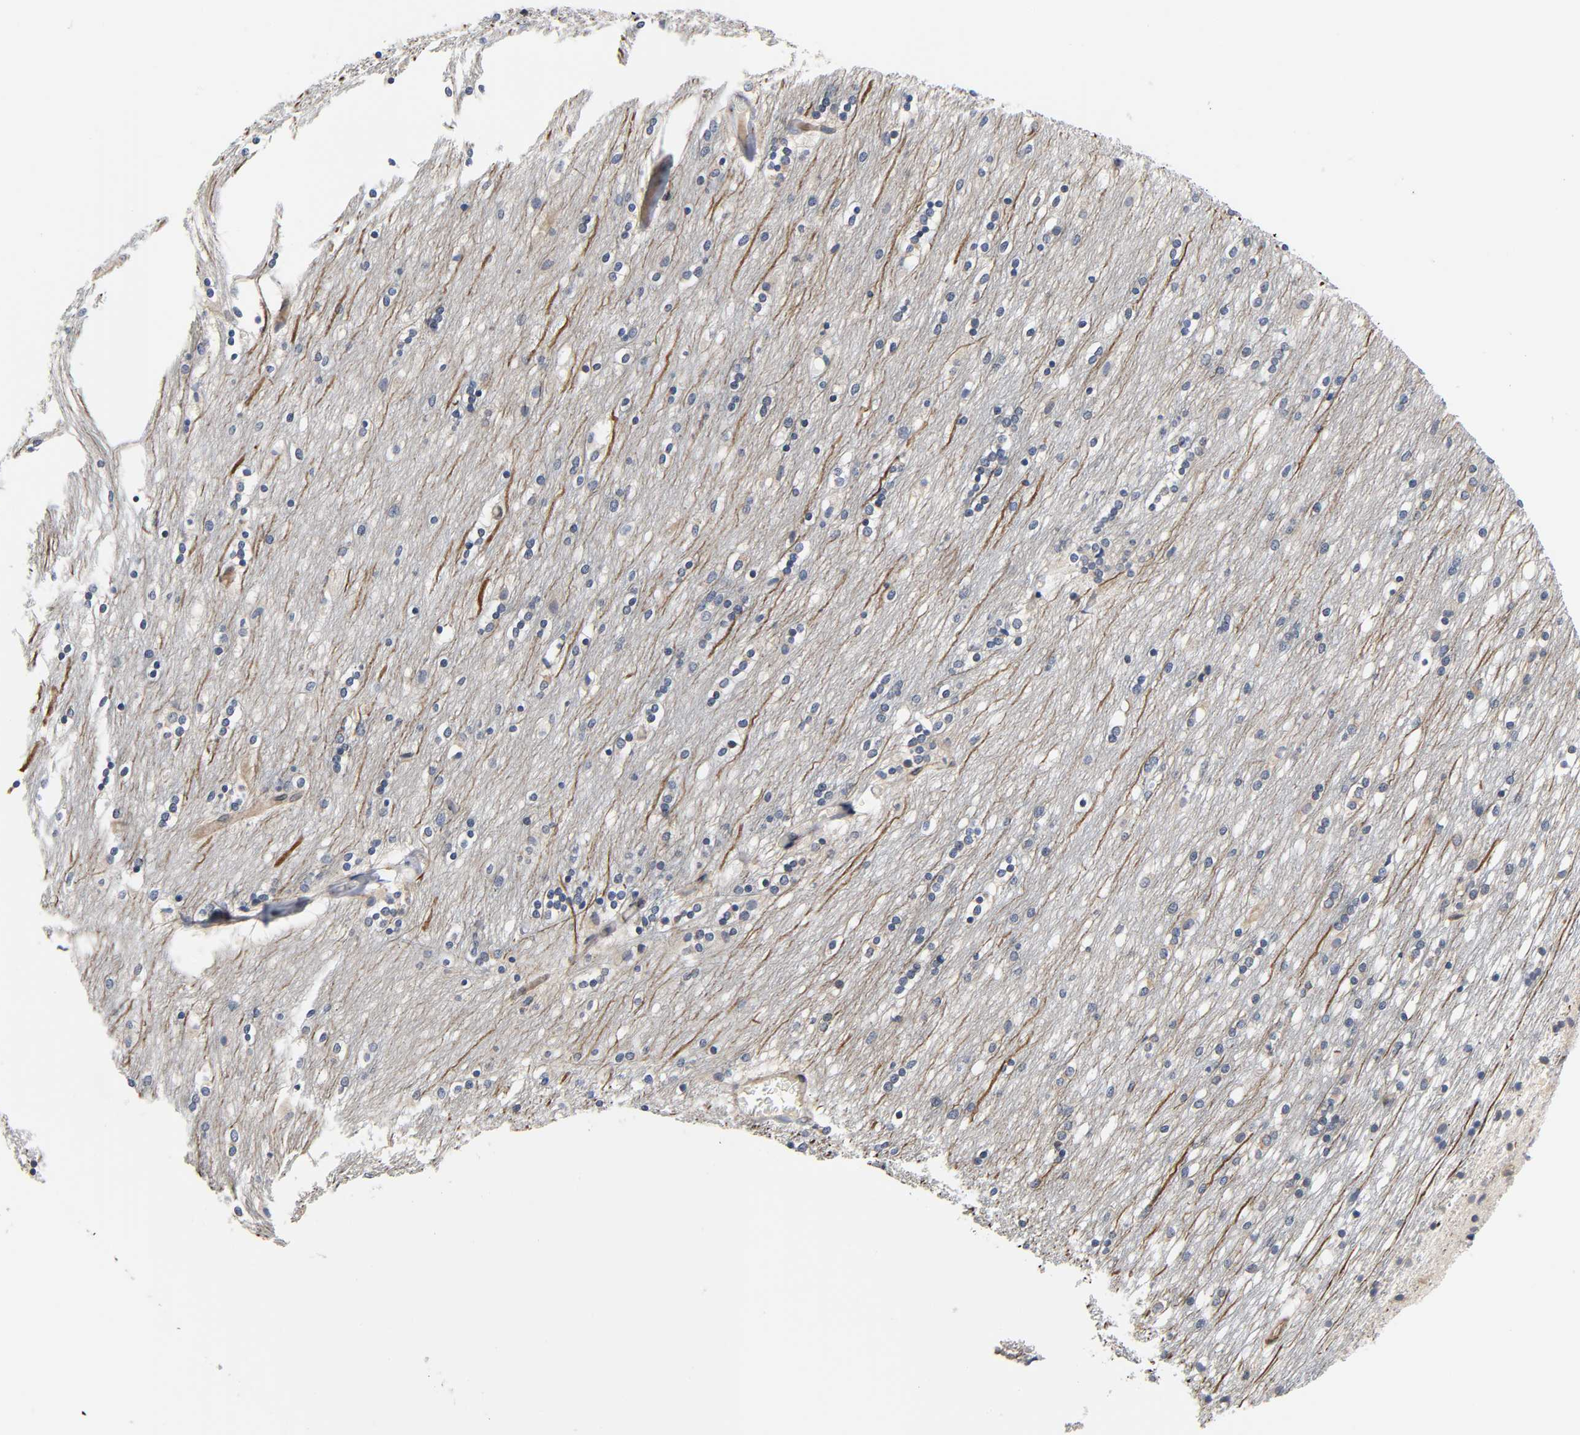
{"staining": {"intensity": "negative", "quantity": "none", "location": "none"}, "tissue": "caudate", "cell_type": "Glial cells", "image_type": "normal", "snomed": [{"axis": "morphology", "description": "Normal tissue, NOS"}, {"axis": "topography", "description": "Lateral ventricle wall"}], "caption": "Immunohistochemical staining of benign caudate shows no significant staining in glial cells. The staining is performed using DAB brown chromogen with nuclei counter-stained in using hematoxylin.", "gene": "ASB6", "patient": {"sex": "female", "age": 54}}